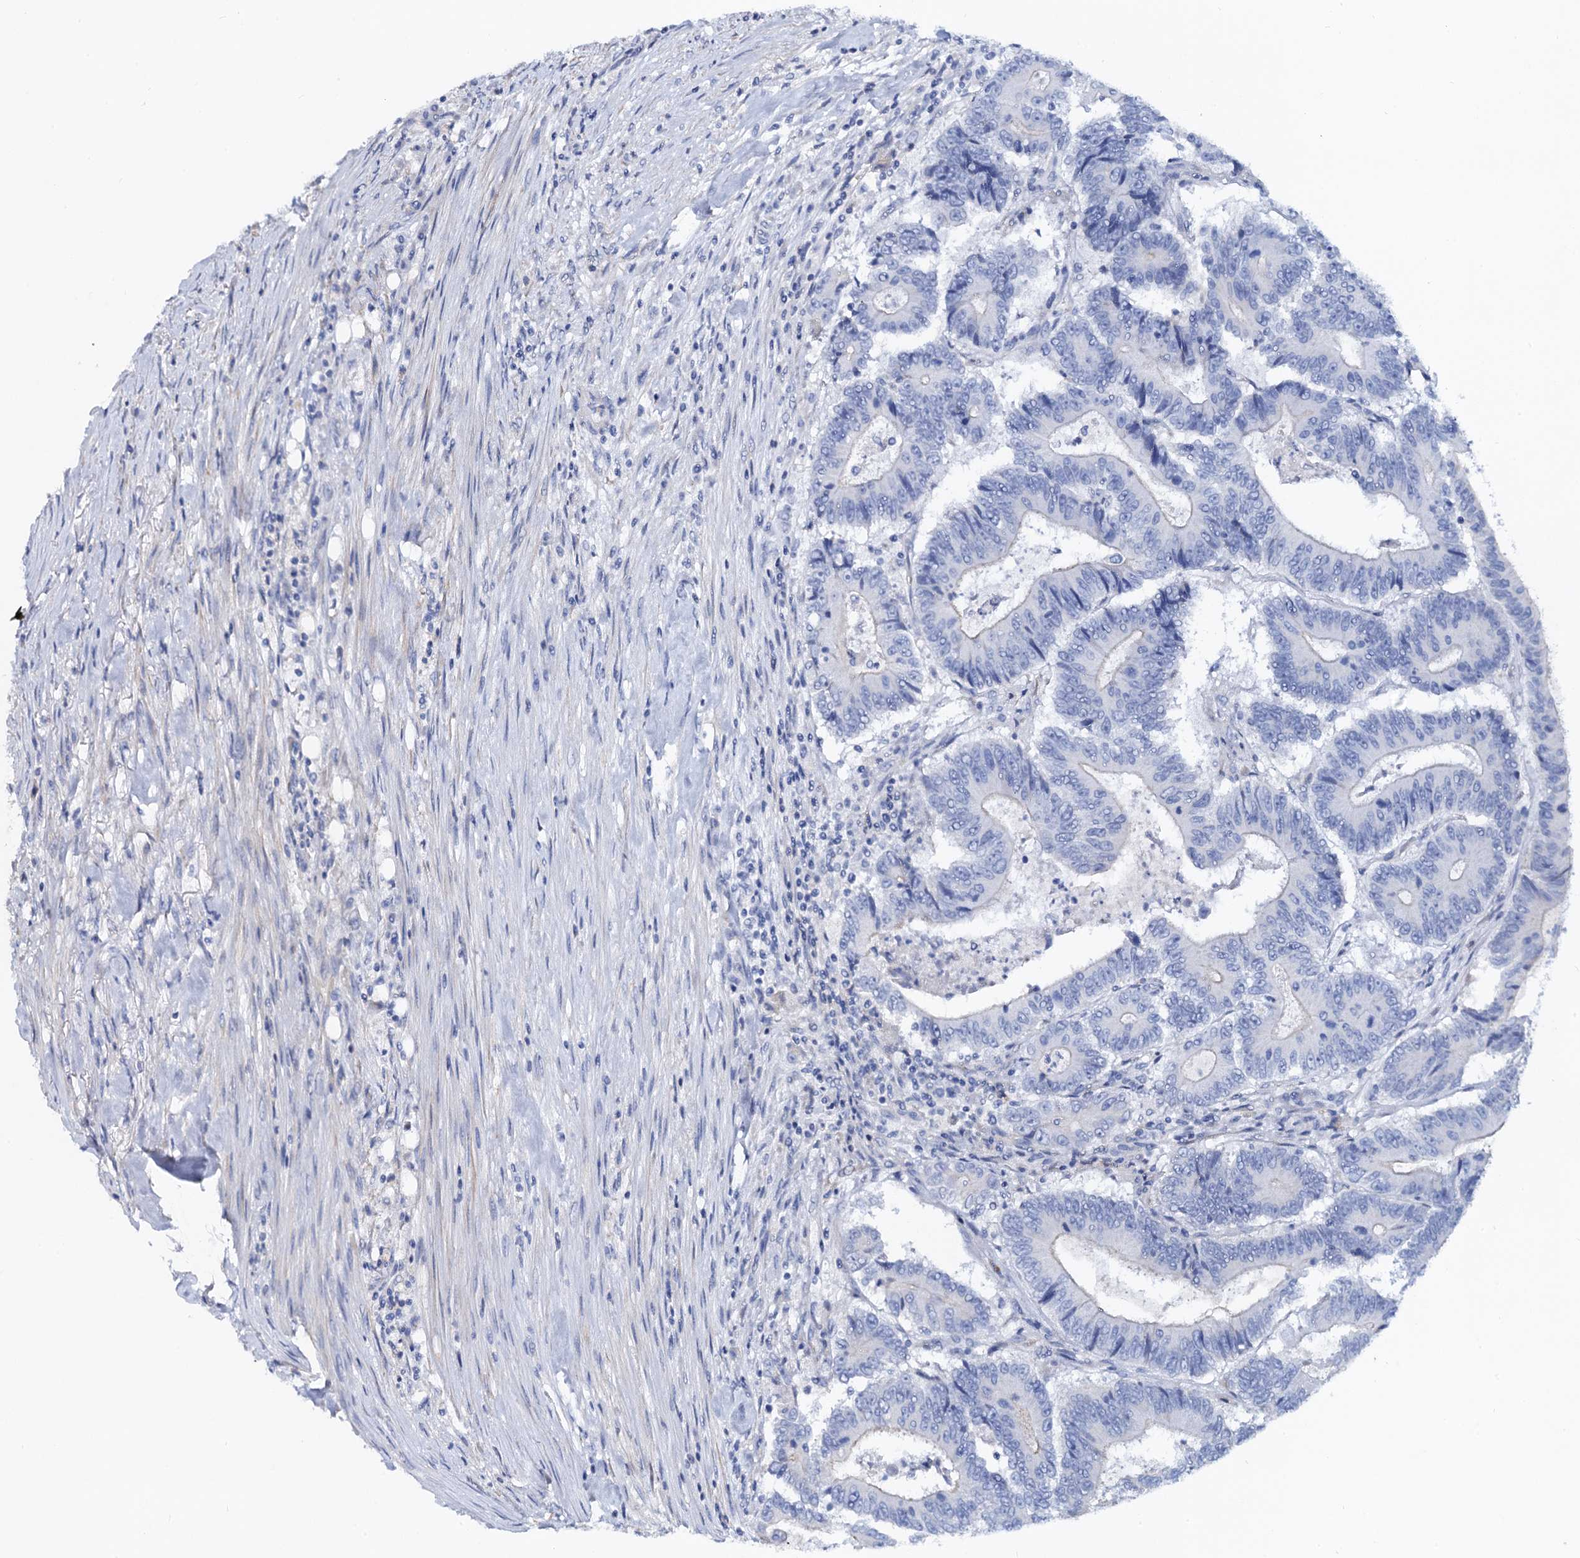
{"staining": {"intensity": "negative", "quantity": "none", "location": "none"}, "tissue": "colorectal cancer", "cell_type": "Tumor cells", "image_type": "cancer", "snomed": [{"axis": "morphology", "description": "Adenocarcinoma, NOS"}, {"axis": "topography", "description": "Colon"}], "caption": "Colorectal cancer (adenocarcinoma) was stained to show a protein in brown. There is no significant staining in tumor cells.", "gene": "RBP3", "patient": {"sex": "male", "age": 83}}